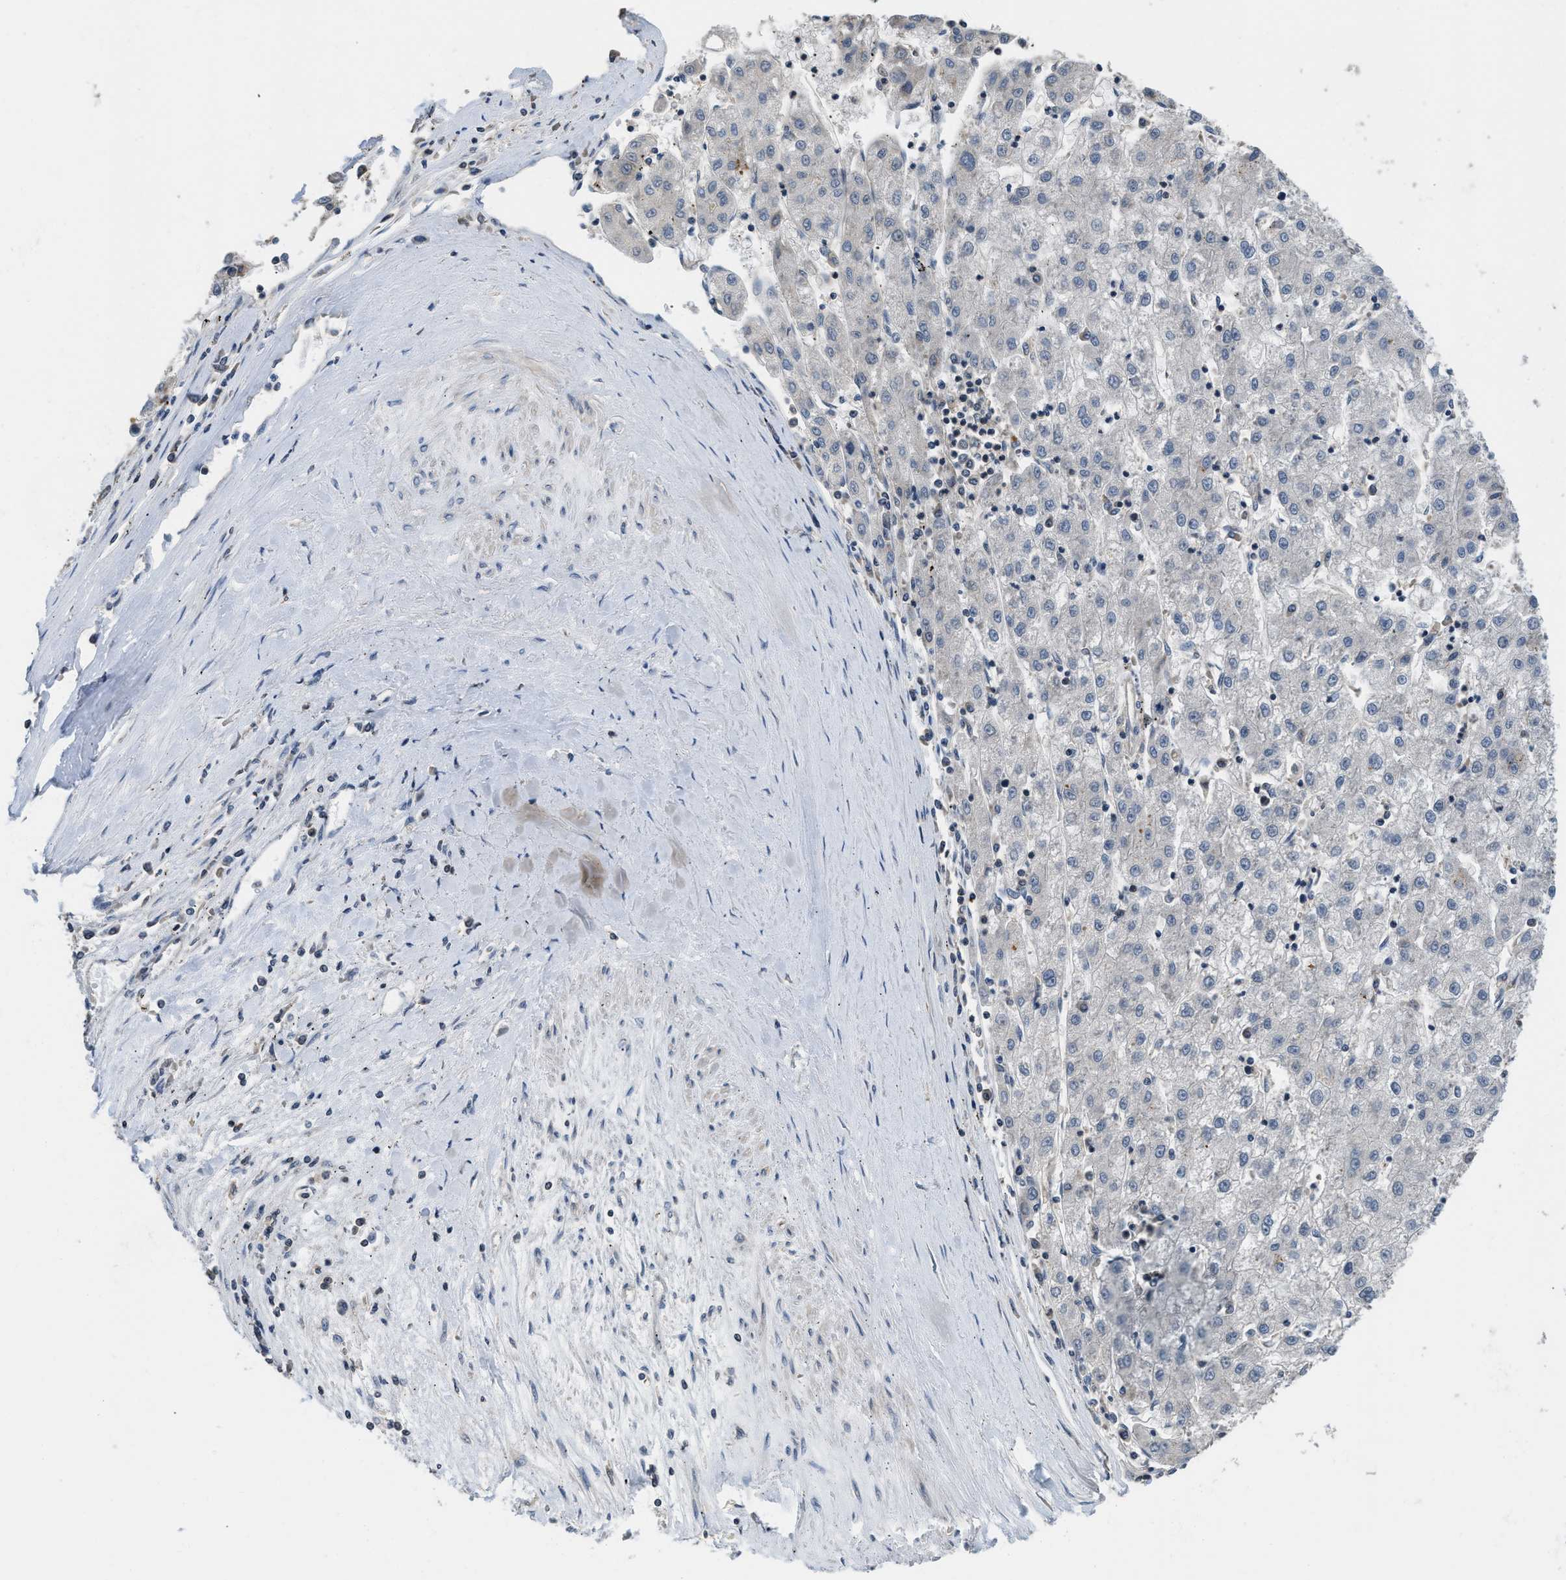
{"staining": {"intensity": "negative", "quantity": "none", "location": "none"}, "tissue": "liver cancer", "cell_type": "Tumor cells", "image_type": "cancer", "snomed": [{"axis": "morphology", "description": "Carcinoma, Hepatocellular, NOS"}, {"axis": "topography", "description": "Liver"}], "caption": "DAB immunohistochemical staining of human liver hepatocellular carcinoma shows no significant staining in tumor cells.", "gene": "TES", "patient": {"sex": "male", "age": 72}}